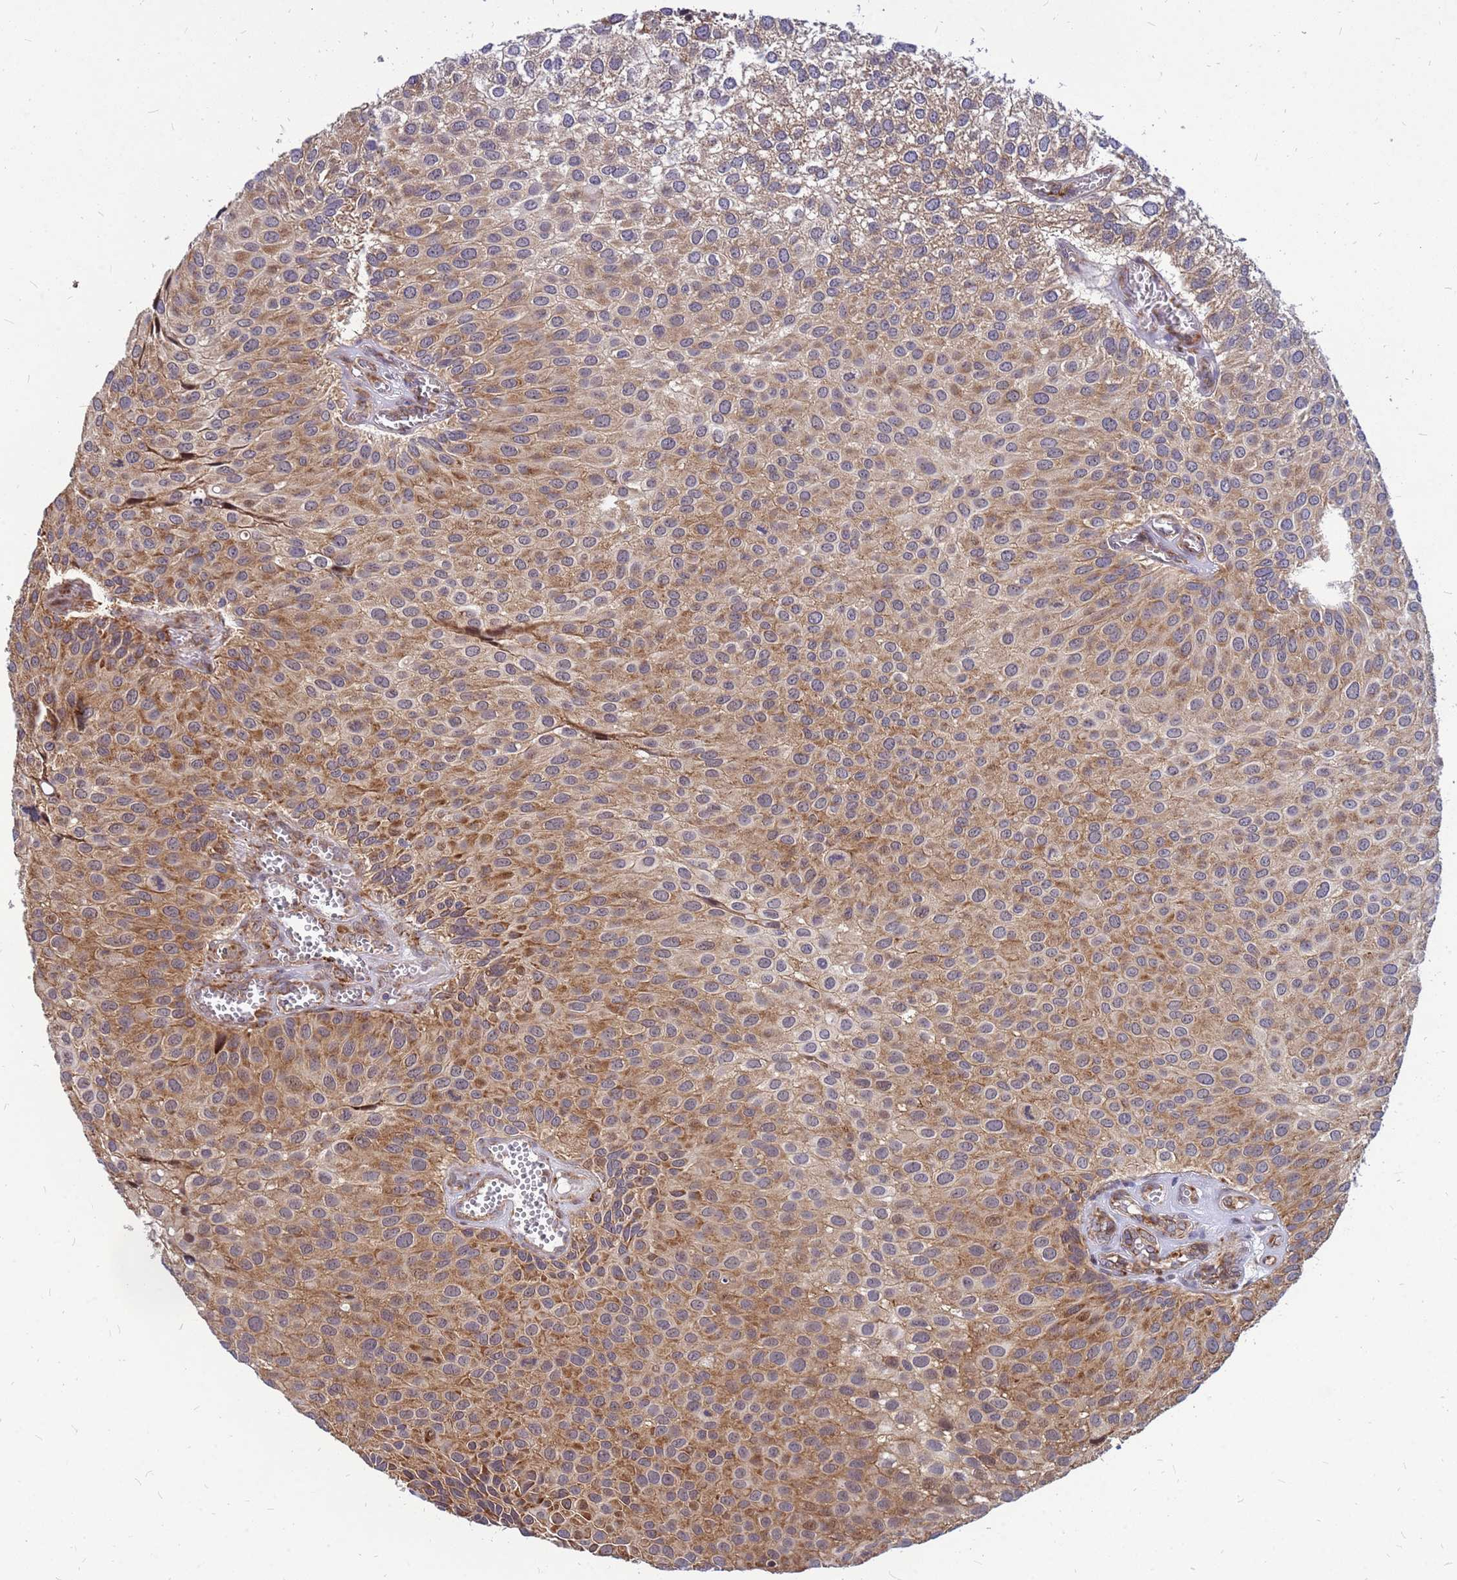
{"staining": {"intensity": "moderate", "quantity": "25%-75%", "location": "cytoplasmic/membranous"}, "tissue": "urothelial cancer", "cell_type": "Tumor cells", "image_type": "cancer", "snomed": [{"axis": "morphology", "description": "Urothelial carcinoma, Low grade"}, {"axis": "topography", "description": "Urinary bladder"}], "caption": "Approximately 25%-75% of tumor cells in urothelial cancer demonstrate moderate cytoplasmic/membranous protein expression as visualized by brown immunohistochemical staining.", "gene": "RPL8", "patient": {"sex": "male", "age": 88}}